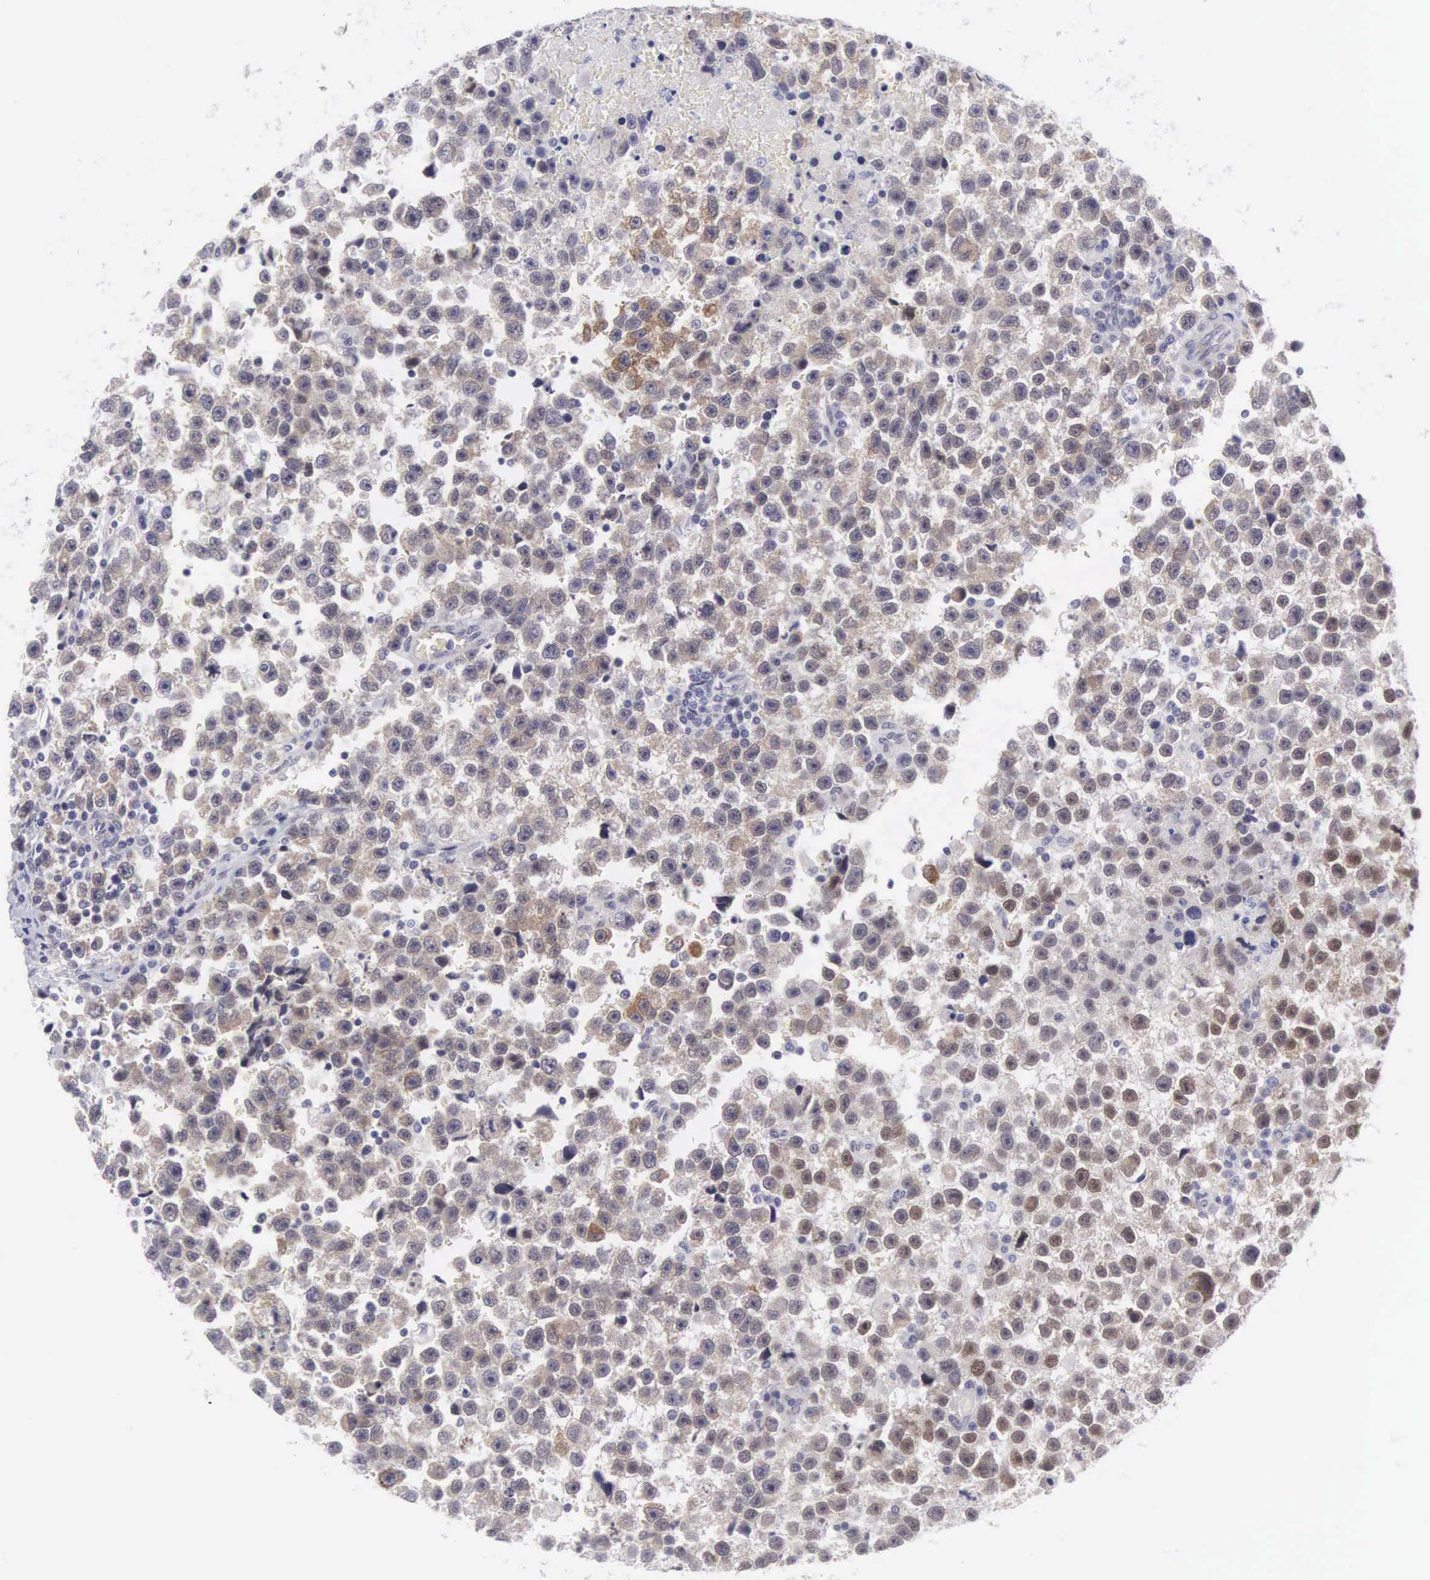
{"staining": {"intensity": "weak", "quantity": ">75%", "location": "cytoplasmic/membranous"}, "tissue": "testis cancer", "cell_type": "Tumor cells", "image_type": "cancer", "snomed": [{"axis": "morphology", "description": "Seminoma, NOS"}, {"axis": "topography", "description": "Testis"}], "caption": "The histopathology image displays staining of testis cancer (seminoma), revealing weak cytoplasmic/membranous protein positivity (brown color) within tumor cells. Using DAB (3,3'-diaminobenzidine) (brown) and hematoxylin (blue) stains, captured at high magnification using brightfield microscopy.", "gene": "SOX11", "patient": {"sex": "male", "age": 33}}